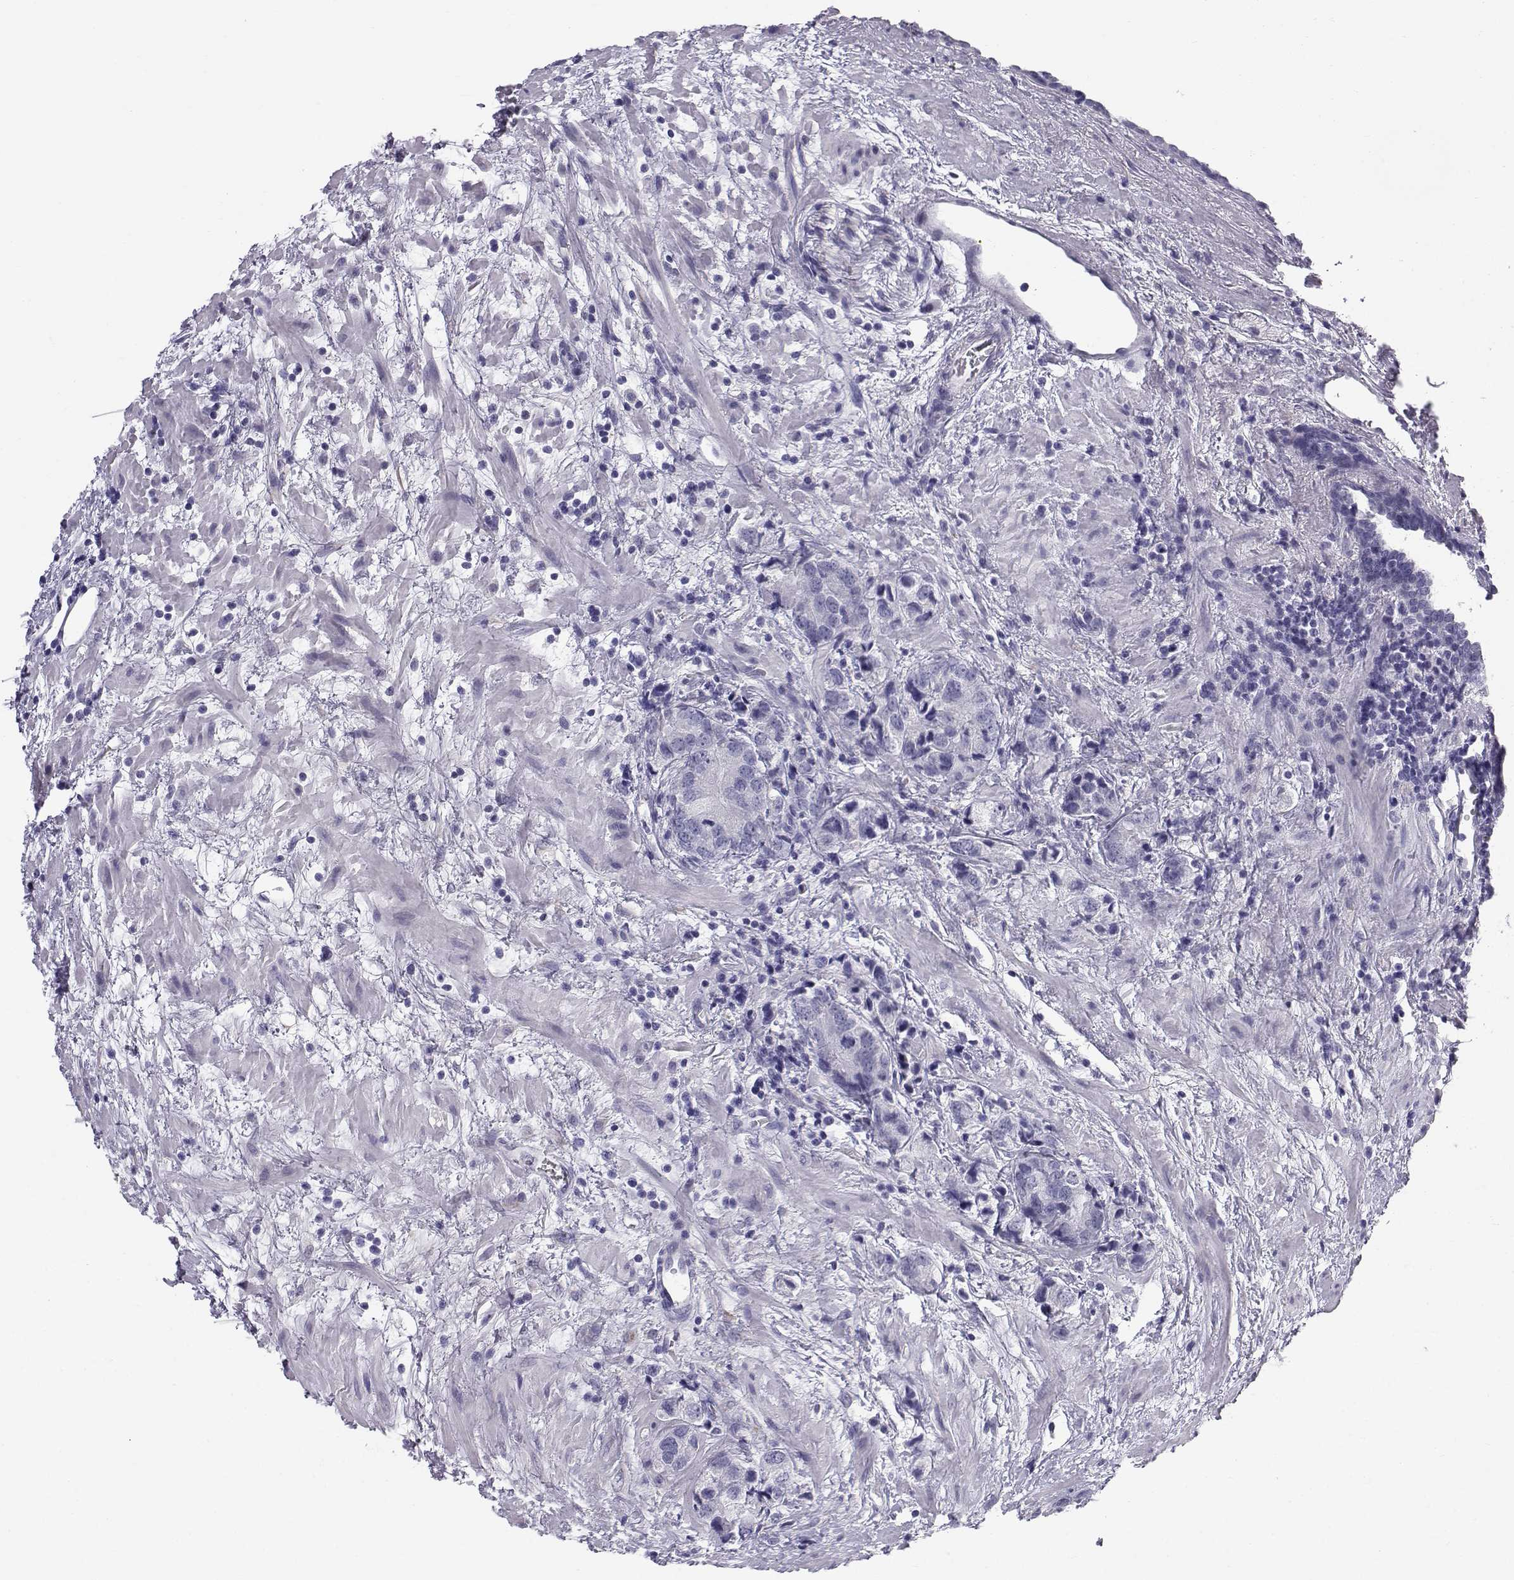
{"staining": {"intensity": "negative", "quantity": "none", "location": "none"}, "tissue": "prostate cancer", "cell_type": "Tumor cells", "image_type": "cancer", "snomed": [{"axis": "morphology", "description": "Adenocarcinoma, NOS"}, {"axis": "topography", "description": "Prostate and seminal vesicle, NOS"}], "caption": "Tumor cells show no significant protein positivity in prostate cancer (adenocarcinoma). (Stains: DAB (3,3'-diaminobenzidine) IHC with hematoxylin counter stain, Microscopy: brightfield microscopy at high magnification).", "gene": "RNASE12", "patient": {"sex": "male", "age": 63}}